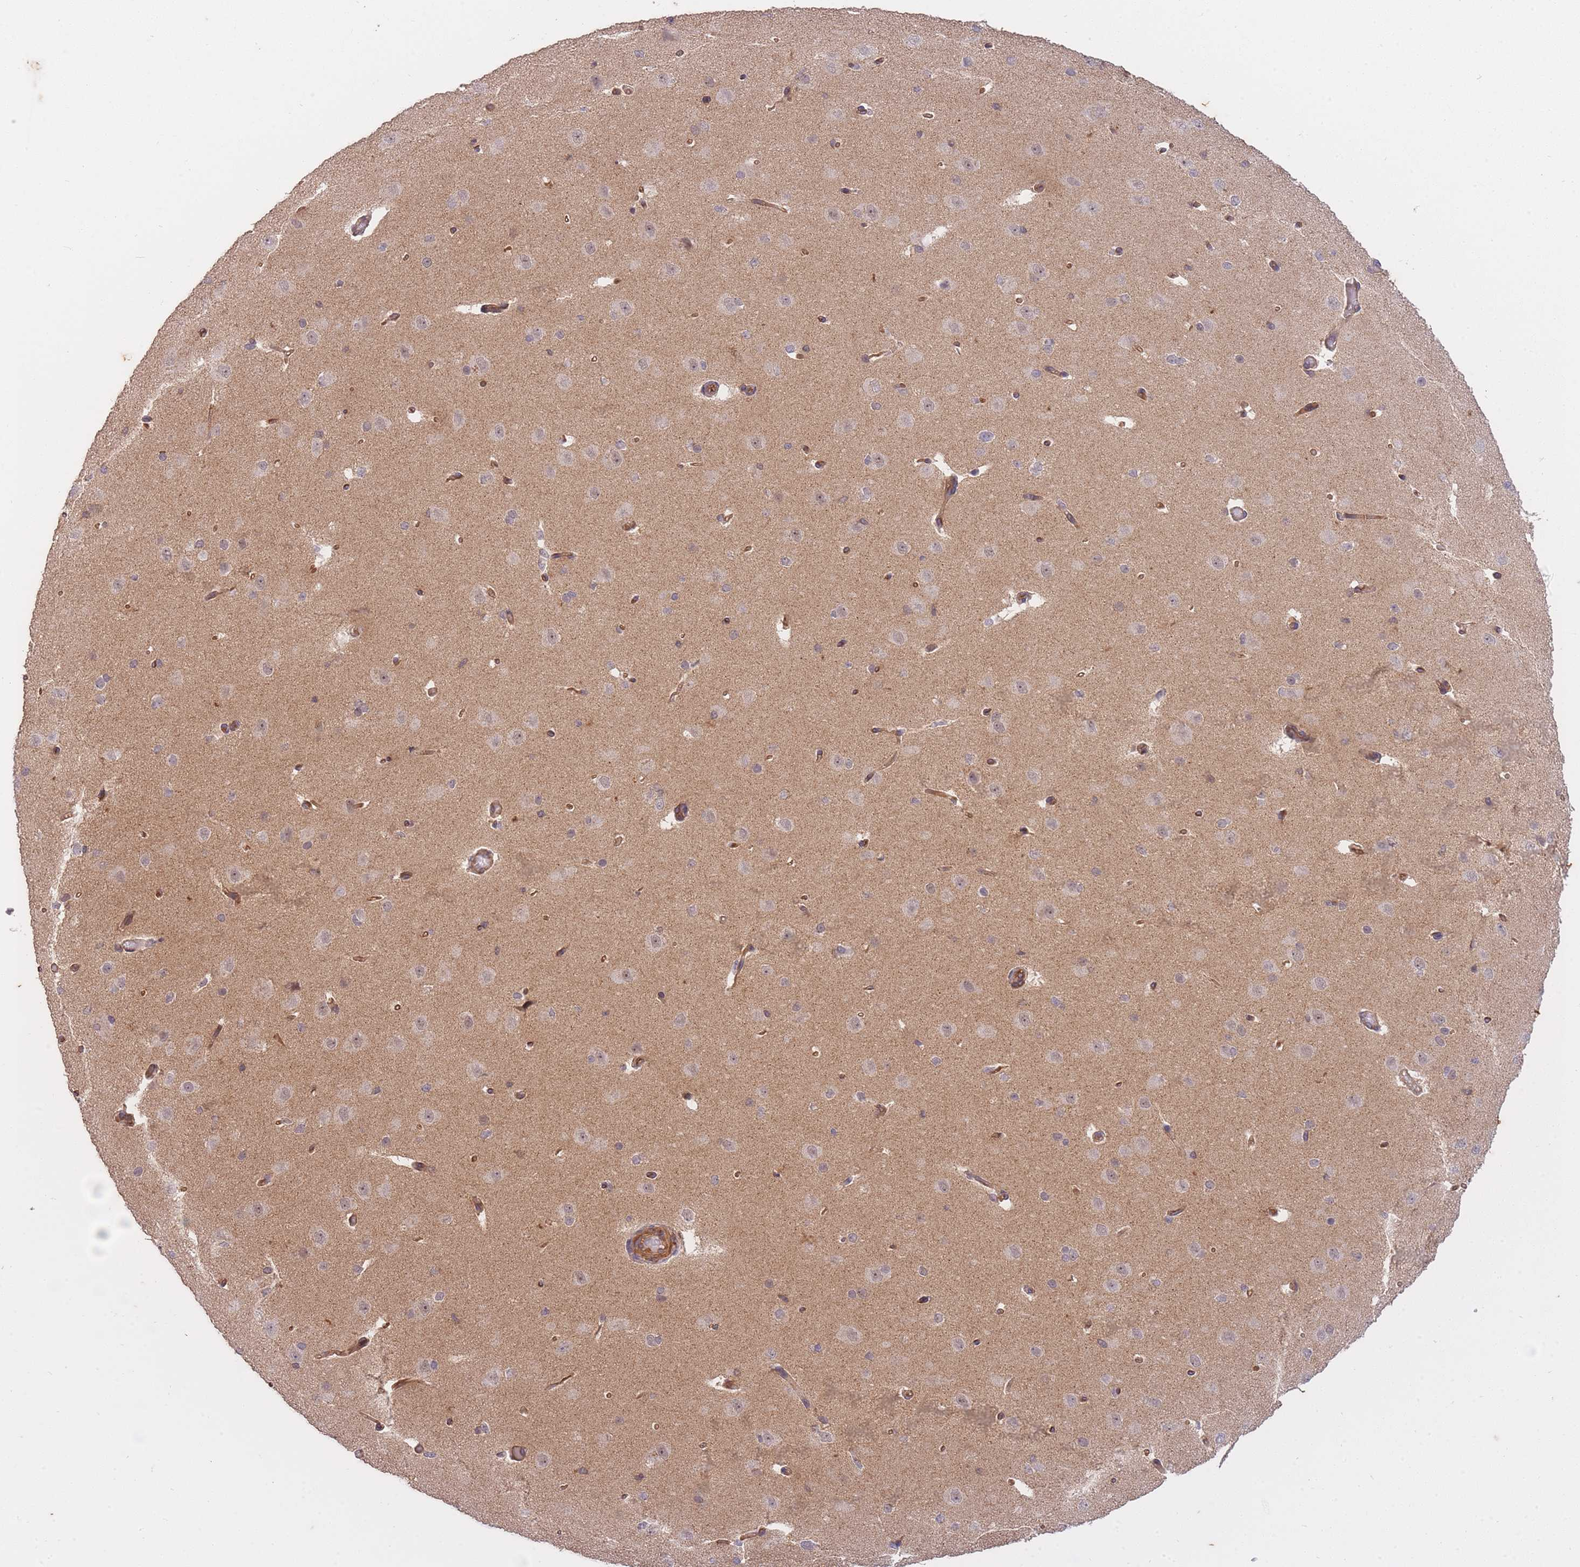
{"staining": {"intensity": "weak", "quantity": ">75%", "location": "cytoplasmic/membranous"}, "tissue": "cerebral cortex", "cell_type": "Endothelial cells", "image_type": "normal", "snomed": [{"axis": "morphology", "description": "Normal tissue, NOS"}, {"axis": "morphology", "description": "Inflammation, NOS"}, {"axis": "topography", "description": "Cerebral cortex"}], "caption": "Benign cerebral cortex was stained to show a protein in brown. There is low levels of weak cytoplasmic/membranous expression in approximately >75% of endothelial cells.", "gene": "ST8SIA4", "patient": {"sex": "male", "age": 6}}